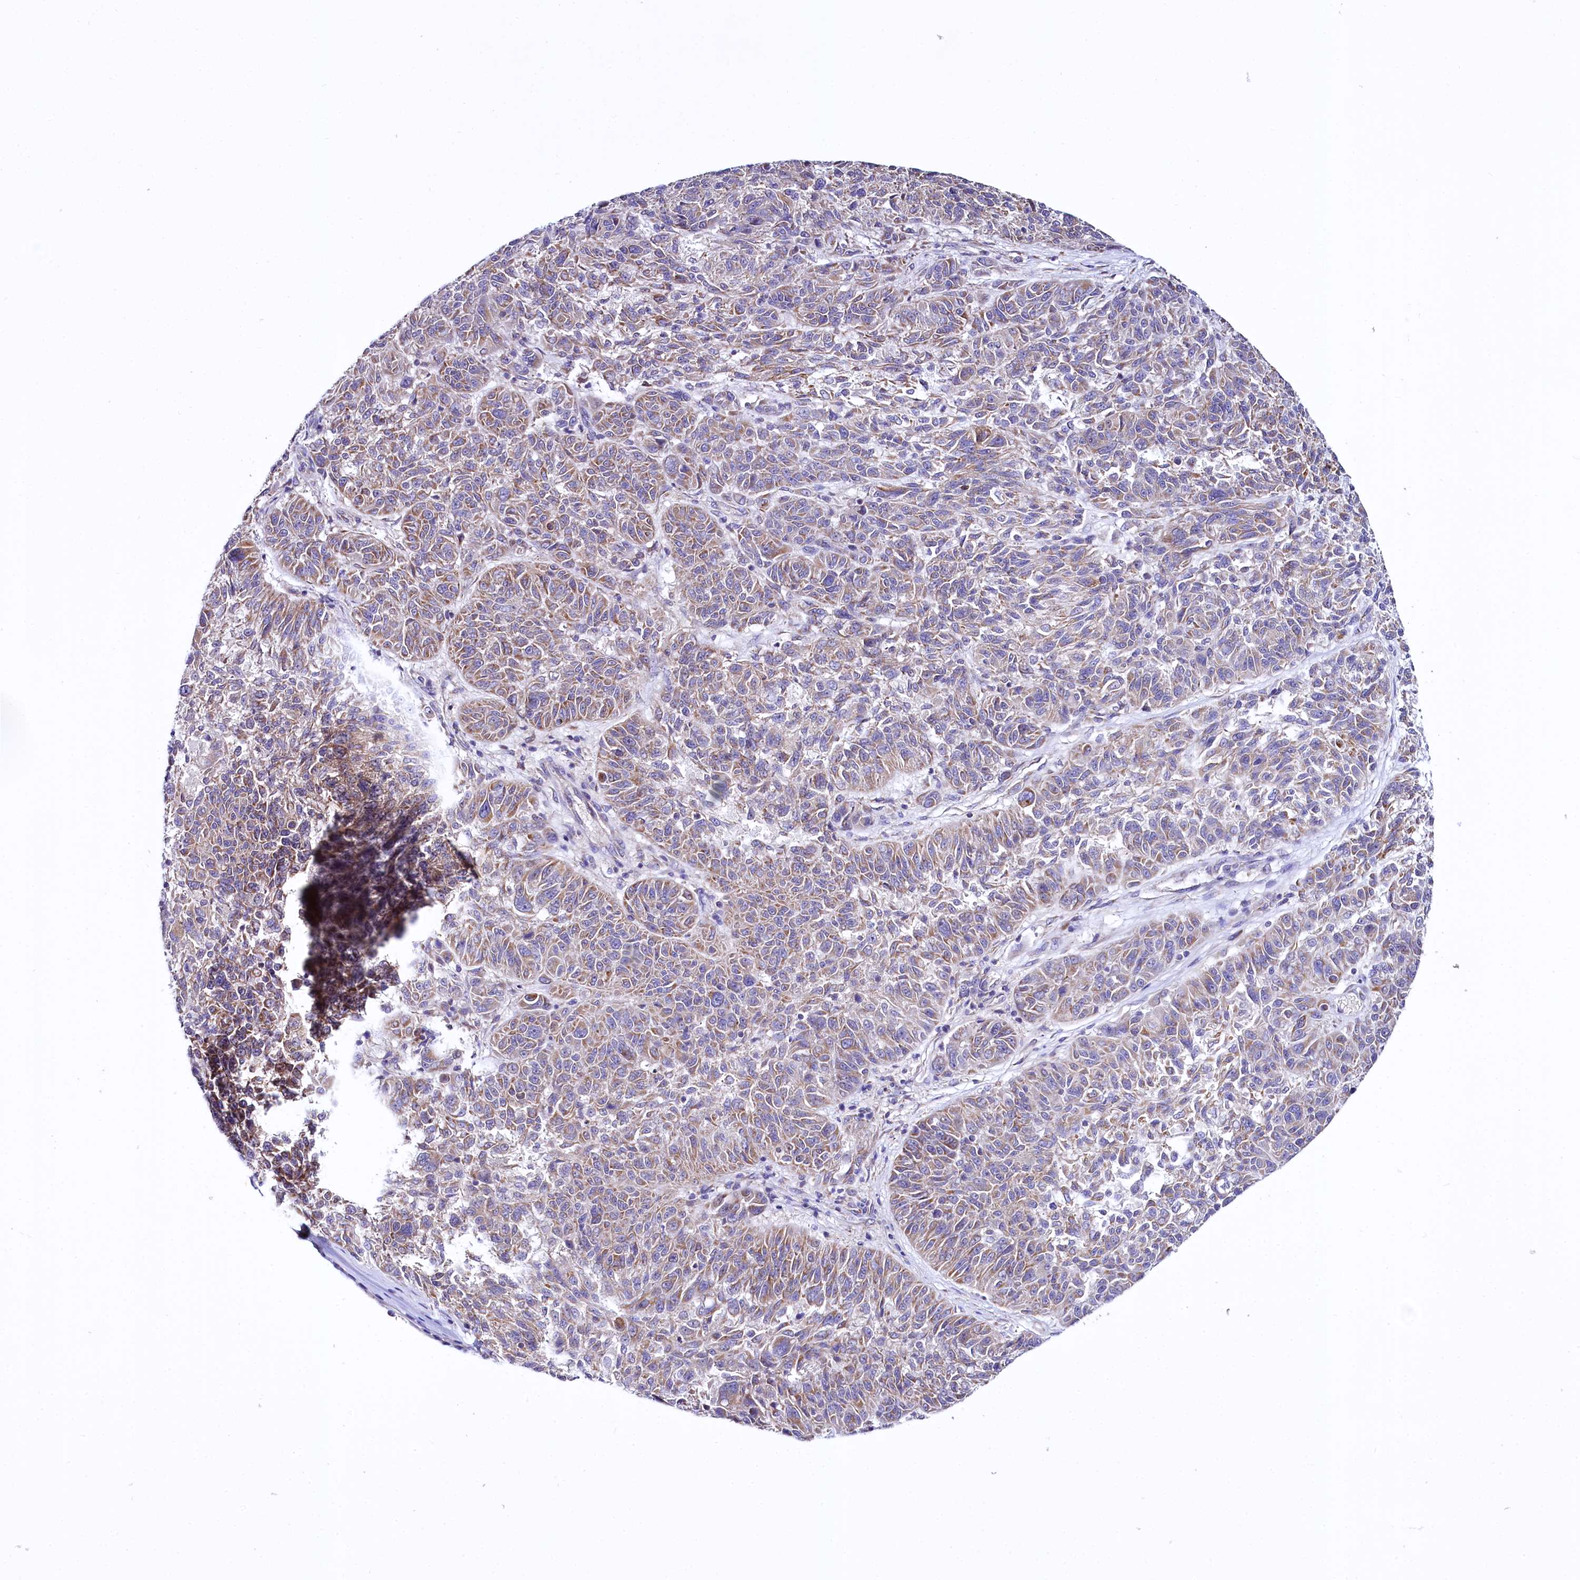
{"staining": {"intensity": "moderate", "quantity": "25%-75%", "location": "cytoplasmic/membranous"}, "tissue": "melanoma", "cell_type": "Tumor cells", "image_type": "cancer", "snomed": [{"axis": "morphology", "description": "Malignant melanoma, NOS"}, {"axis": "topography", "description": "Skin"}], "caption": "About 25%-75% of tumor cells in human malignant melanoma demonstrate moderate cytoplasmic/membranous protein staining as visualized by brown immunohistochemical staining.", "gene": "CEP295", "patient": {"sex": "male", "age": 53}}